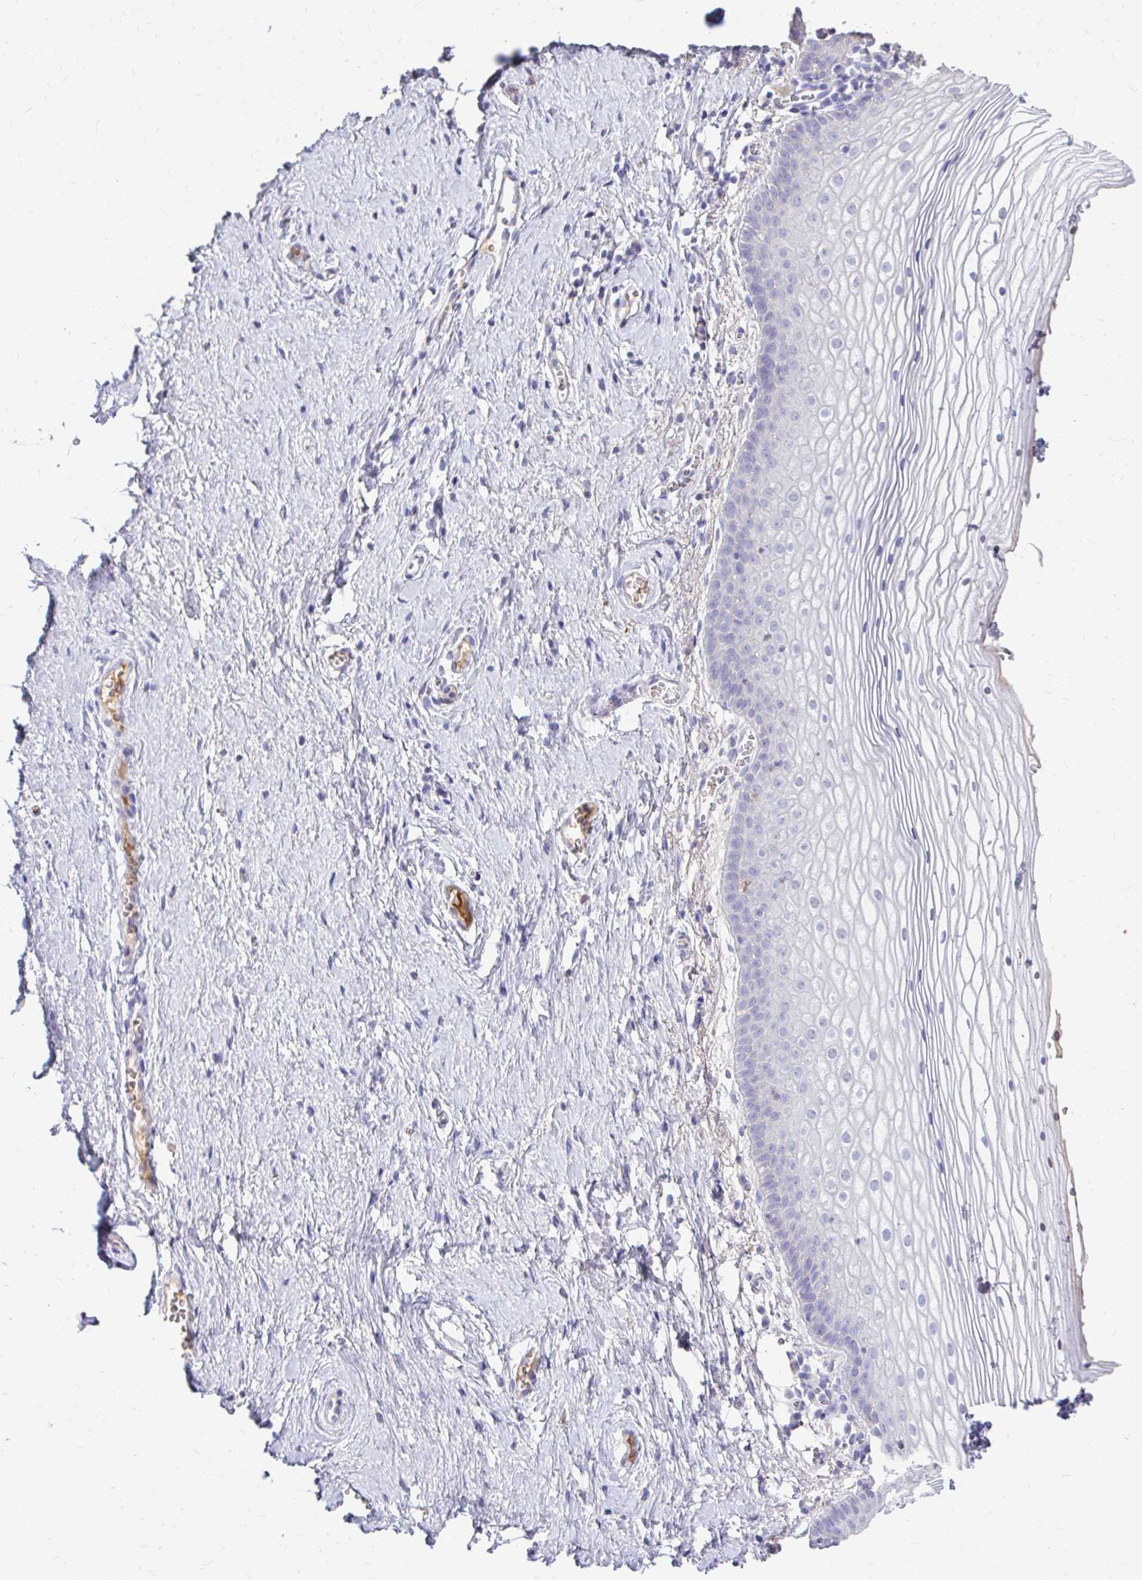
{"staining": {"intensity": "negative", "quantity": "none", "location": "none"}, "tissue": "vagina", "cell_type": "Squamous epithelial cells", "image_type": "normal", "snomed": [{"axis": "morphology", "description": "Normal tissue, NOS"}, {"axis": "topography", "description": "Vagina"}], "caption": "A photomicrograph of vagina stained for a protein exhibits no brown staining in squamous epithelial cells.", "gene": "CFH", "patient": {"sex": "female", "age": 56}}